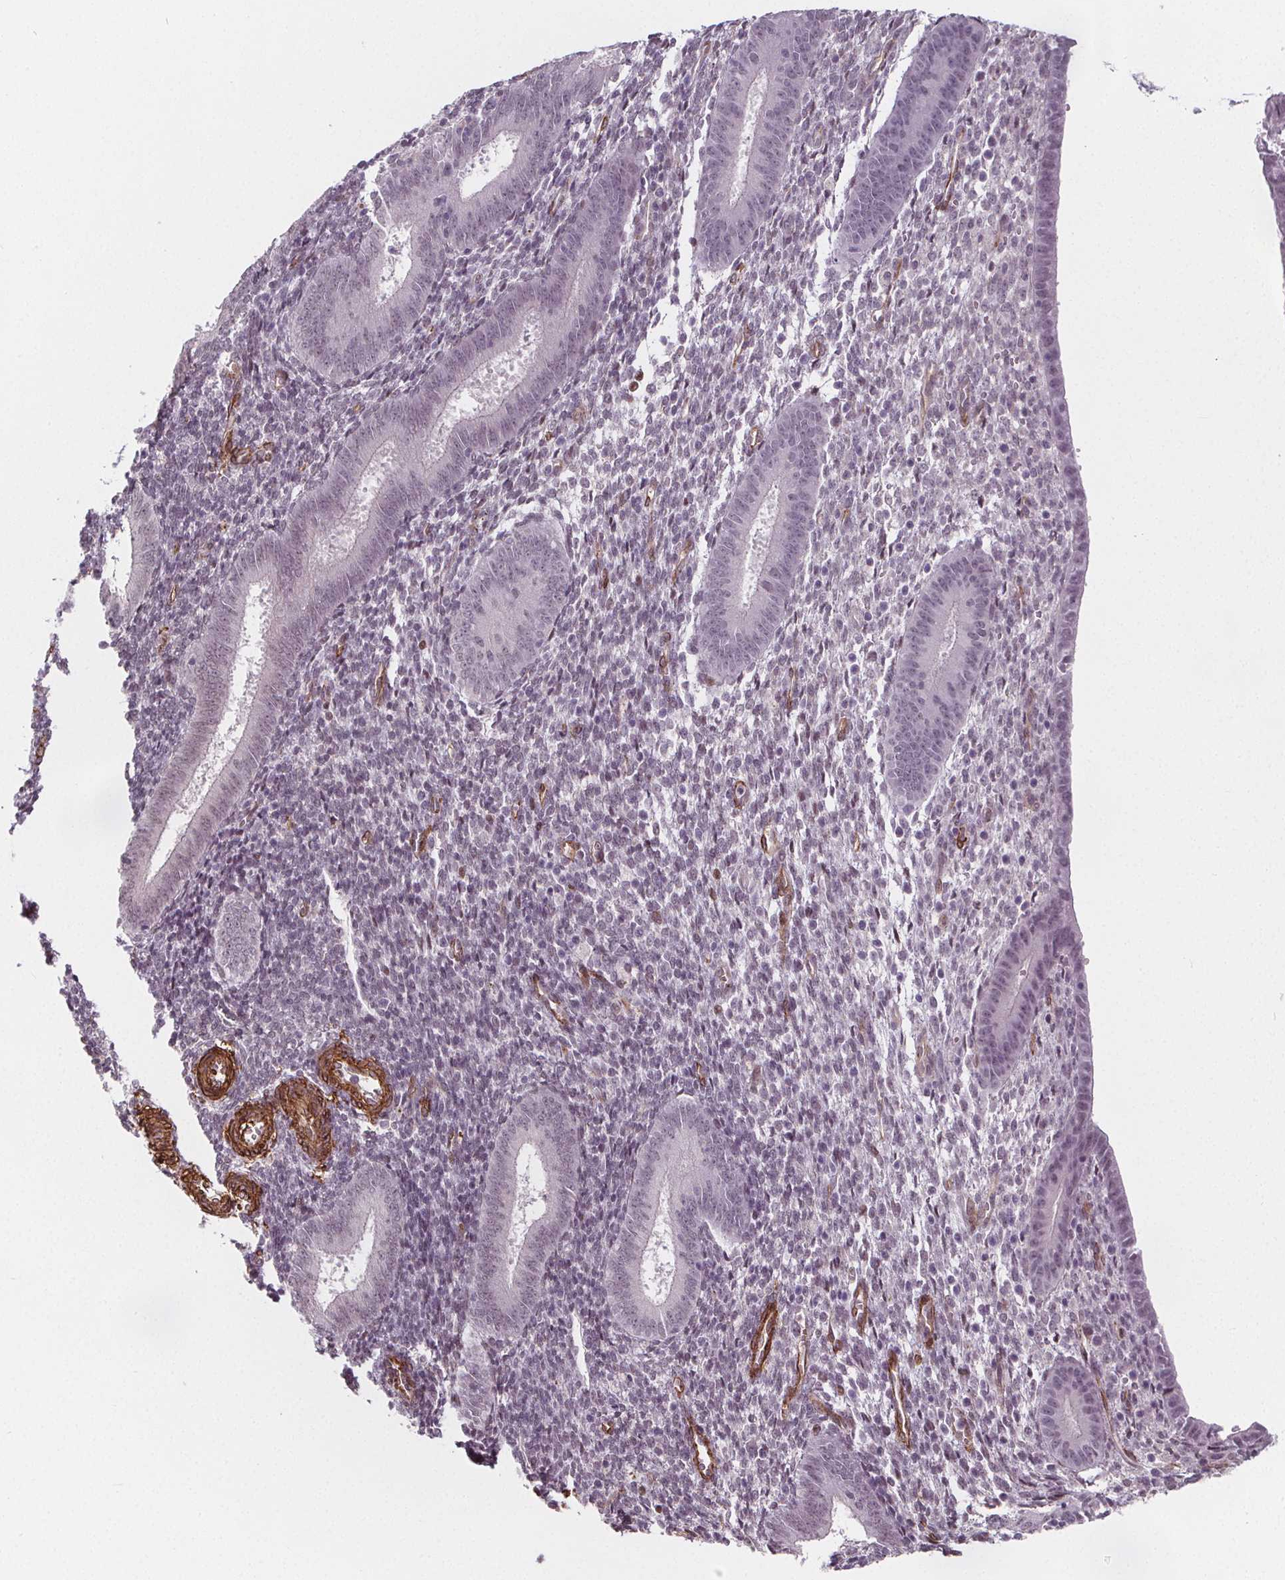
{"staining": {"intensity": "negative", "quantity": "none", "location": "none"}, "tissue": "endometrium", "cell_type": "Cells in endometrial stroma", "image_type": "normal", "snomed": [{"axis": "morphology", "description": "Normal tissue, NOS"}, {"axis": "topography", "description": "Endometrium"}], "caption": "Immunohistochemistry (IHC) image of normal endometrium: endometrium stained with DAB demonstrates no significant protein positivity in cells in endometrial stroma. Brightfield microscopy of immunohistochemistry stained with DAB (brown) and hematoxylin (blue), captured at high magnification.", "gene": "HAS1", "patient": {"sex": "female", "age": 25}}